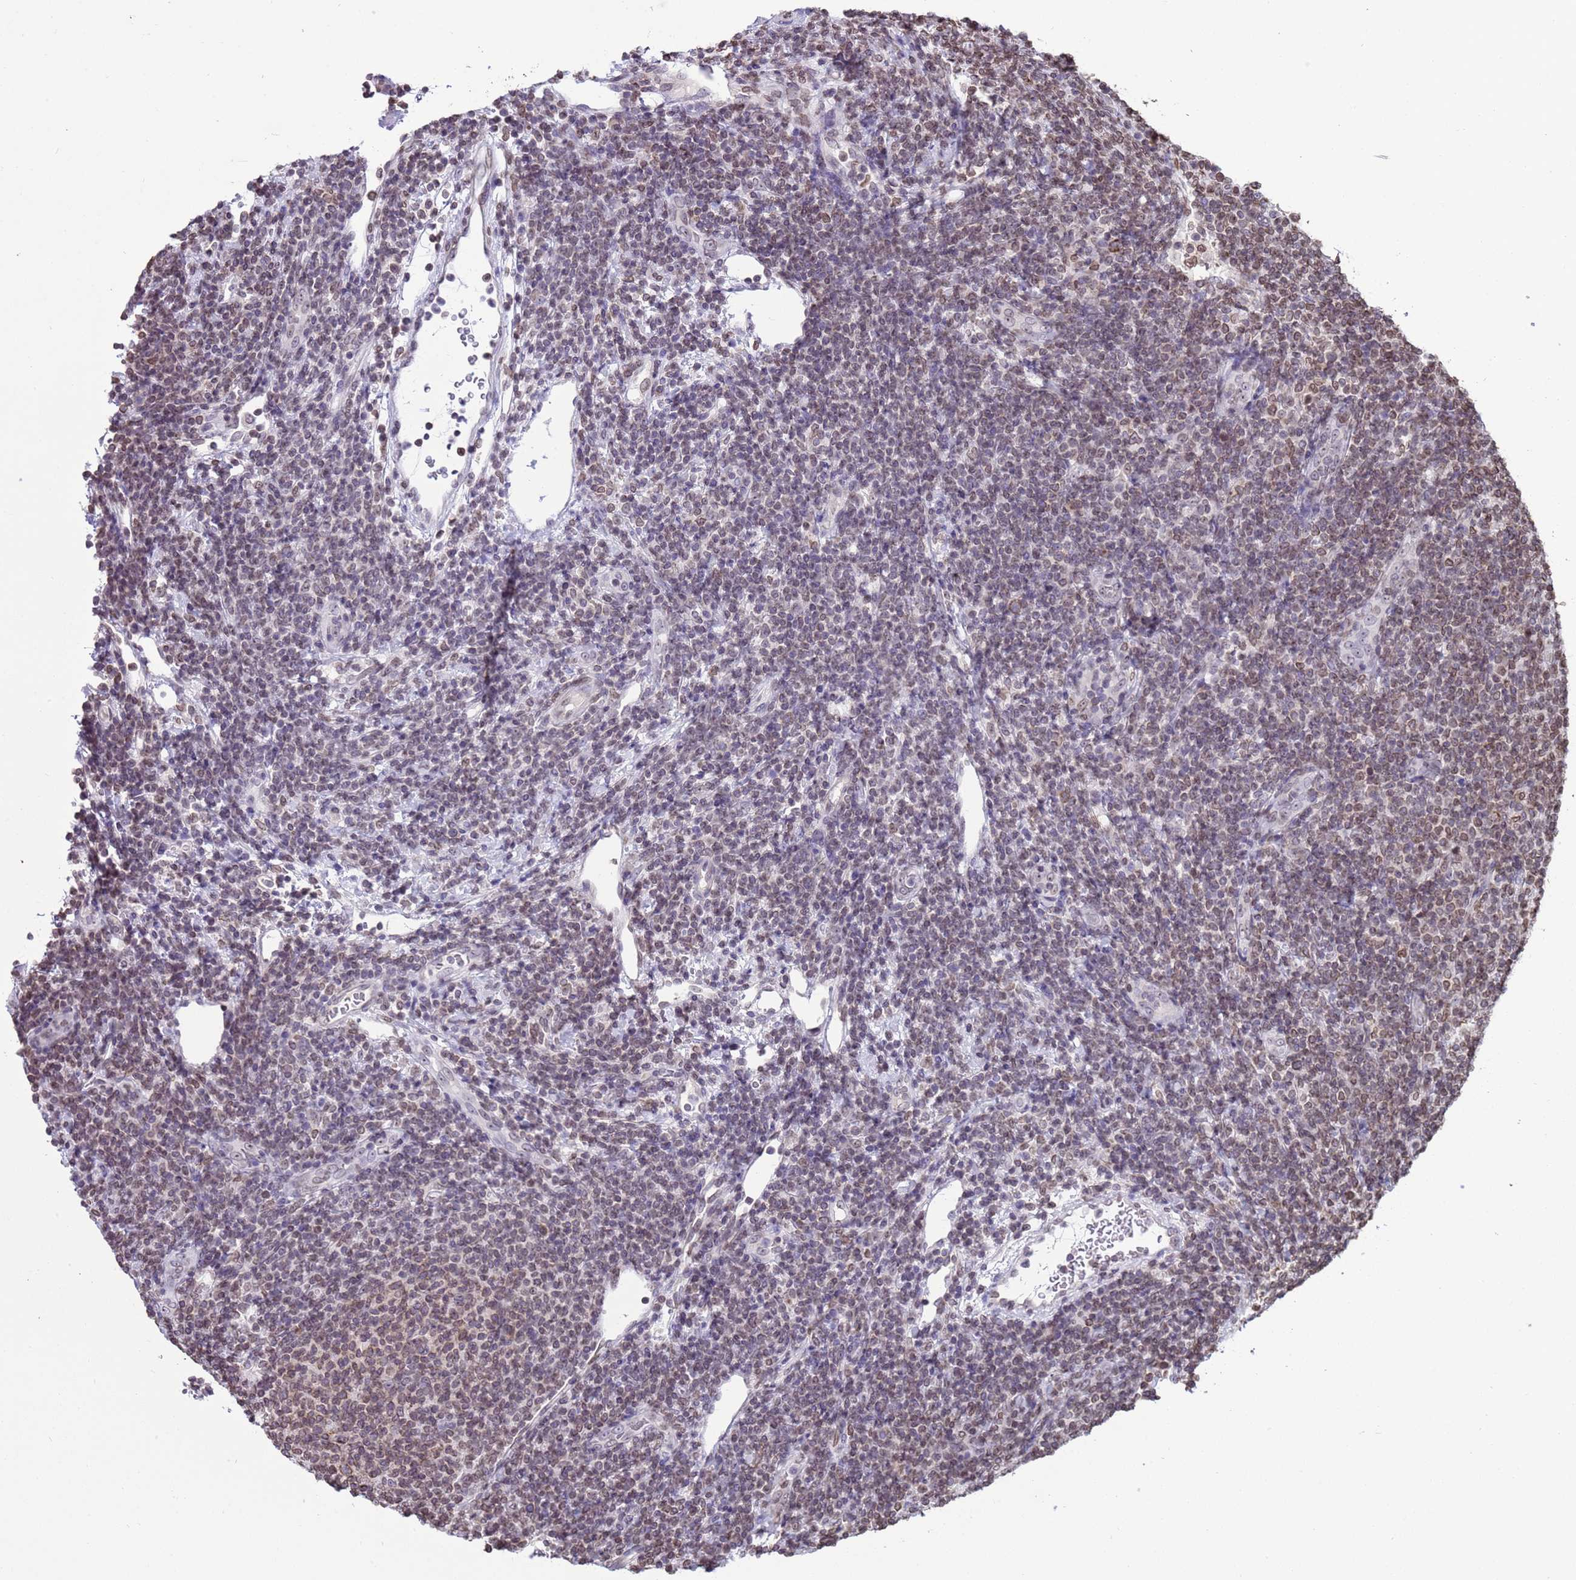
{"staining": {"intensity": "weak", "quantity": "<25%", "location": "cytoplasmic/membranous,nuclear"}, "tissue": "lymphoma", "cell_type": "Tumor cells", "image_type": "cancer", "snomed": [{"axis": "morphology", "description": "Malignant lymphoma, non-Hodgkin's type, Low grade"}, {"axis": "topography", "description": "Lymph node"}], "caption": "A photomicrograph of human lymphoma is negative for staining in tumor cells.", "gene": "DHX37", "patient": {"sex": "male", "age": 66}}